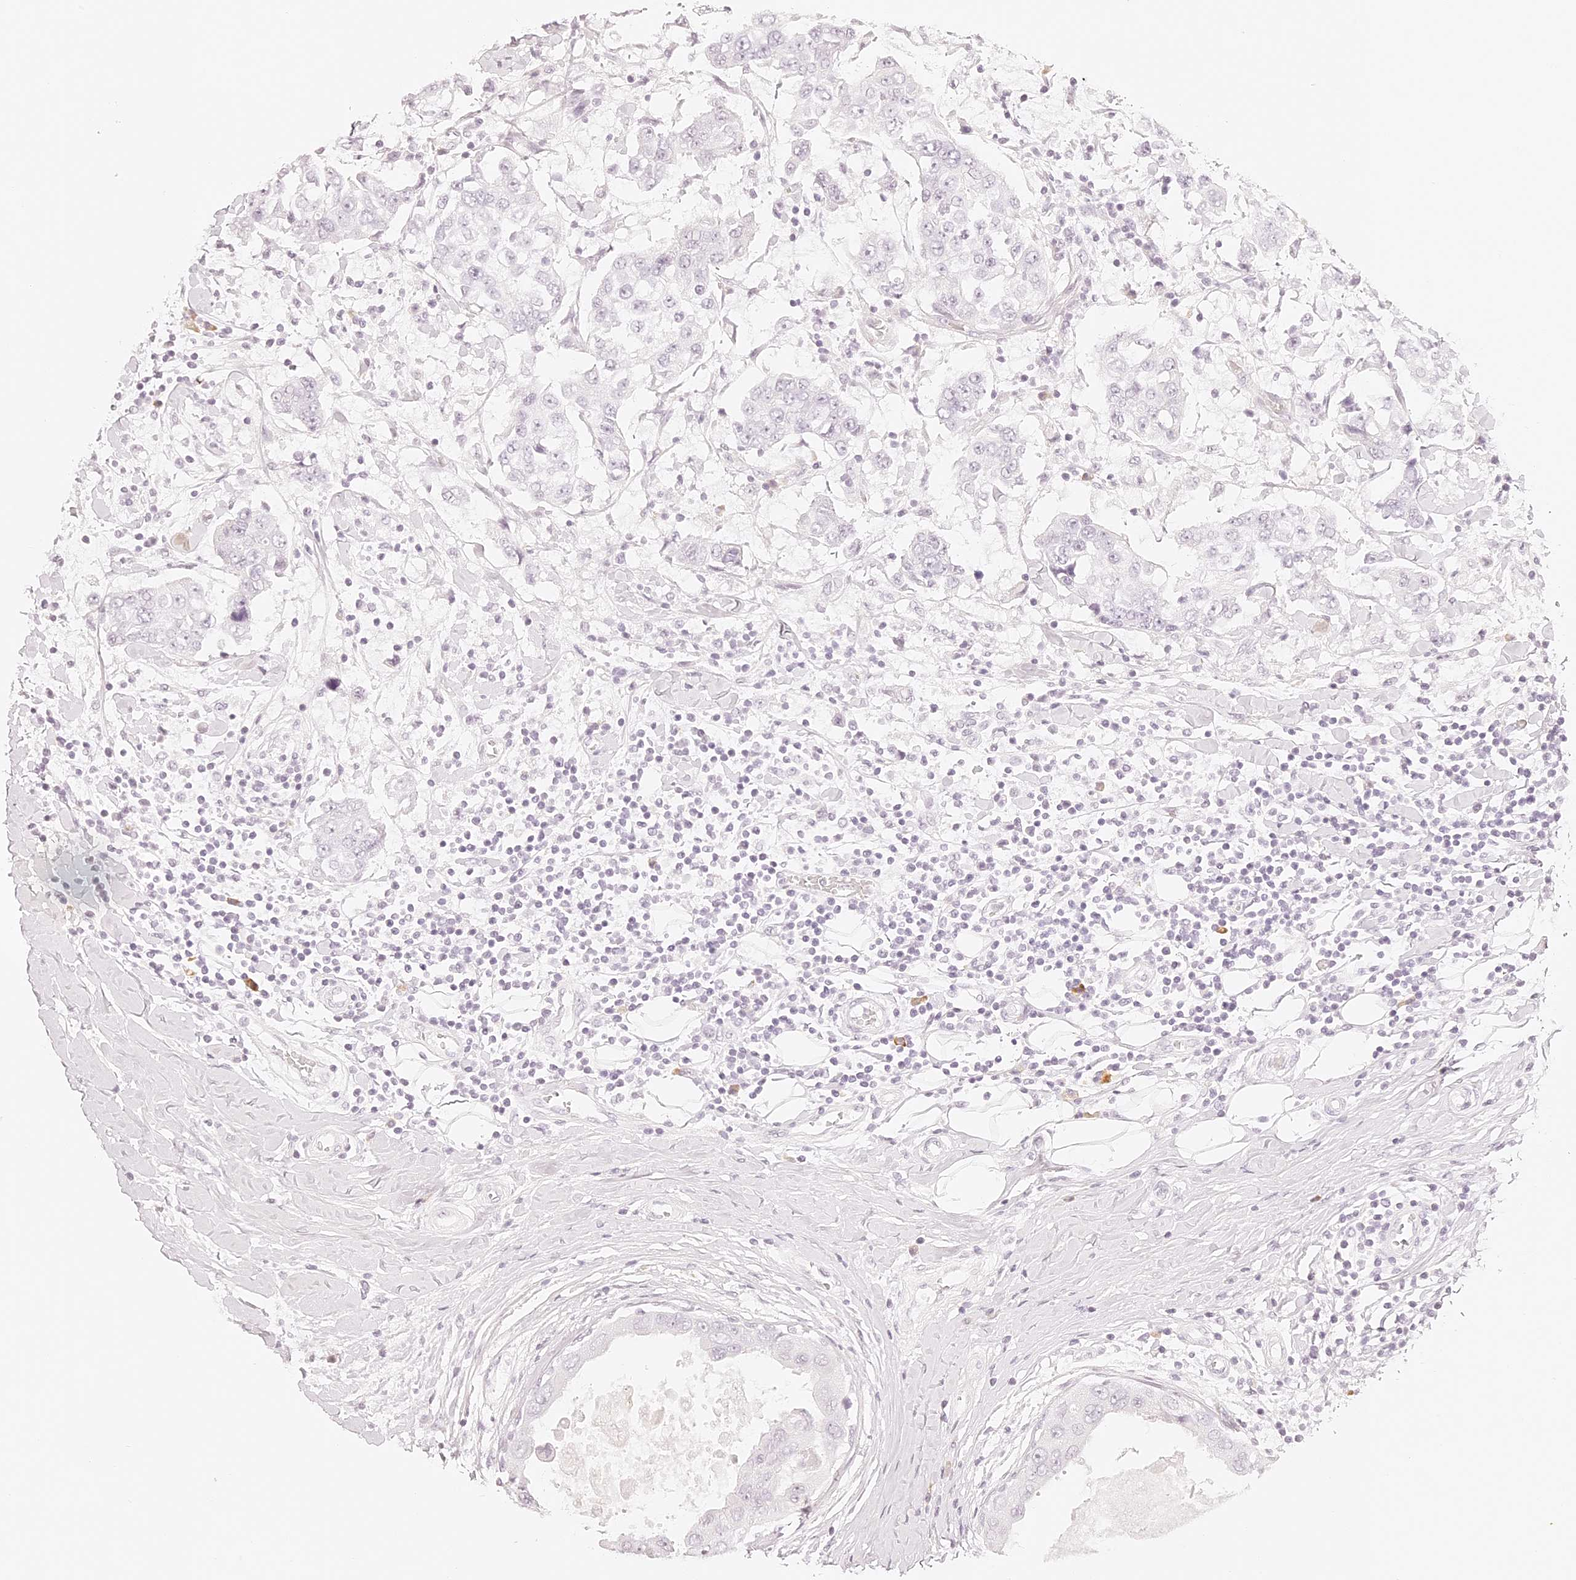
{"staining": {"intensity": "negative", "quantity": "none", "location": "none"}, "tissue": "breast cancer", "cell_type": "Tumor cells", "image_type": "cancer", "snomed": [{"axis": "morphology", "description": "Duct carcinoma"}, {"axis": "topography", "description": "Breast"}], "caption": "The micrograph demonstrates no staining of tumor cells in breast cancer (infiltrating ductal carcinoma).", "gene": "TRIM45", "patient": {"sex": "female", "age": 27}}